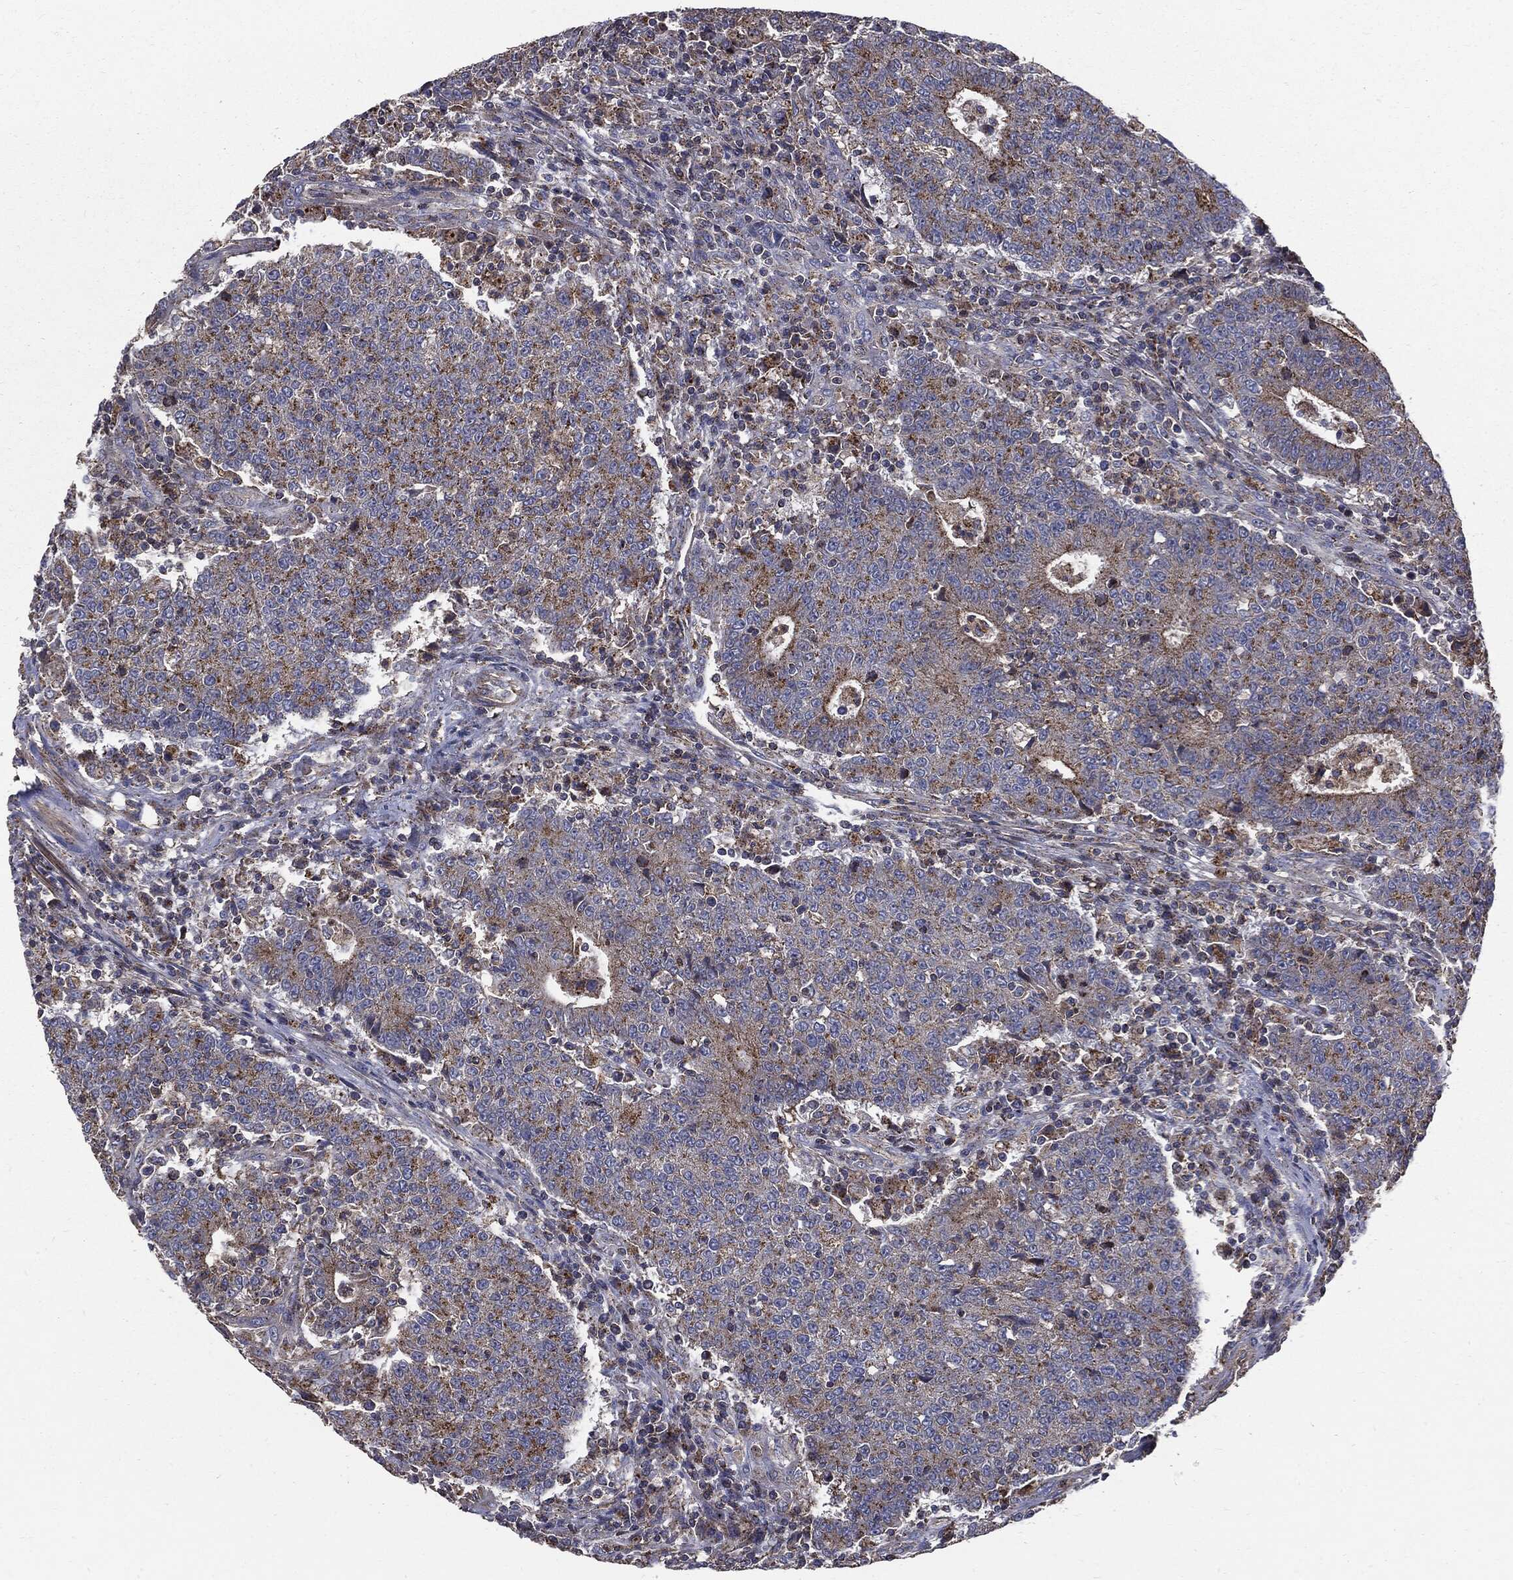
{"staining": {"intensity": "moderate", "quantity": "25%-75%", "location": "cytoplasmic/membranous"}, "tissue": "colorectal cancer", "cell_type": "Tumor cells", "image_type": "cancer", "snomed": [{"axis": "morphology", "description": "Adenocarcinoma, NOS"}, {"axis": "topography", "description": "Colon"}], "caption": "Colorectal adenocarcinoma stained with a brown dye shows moderate cytoplasmic/membranous positive staining in approximately 25%-75% of tumor cells.", "gene": "PDCD6IP", "patient": {"sex": "female", "age": 75}}